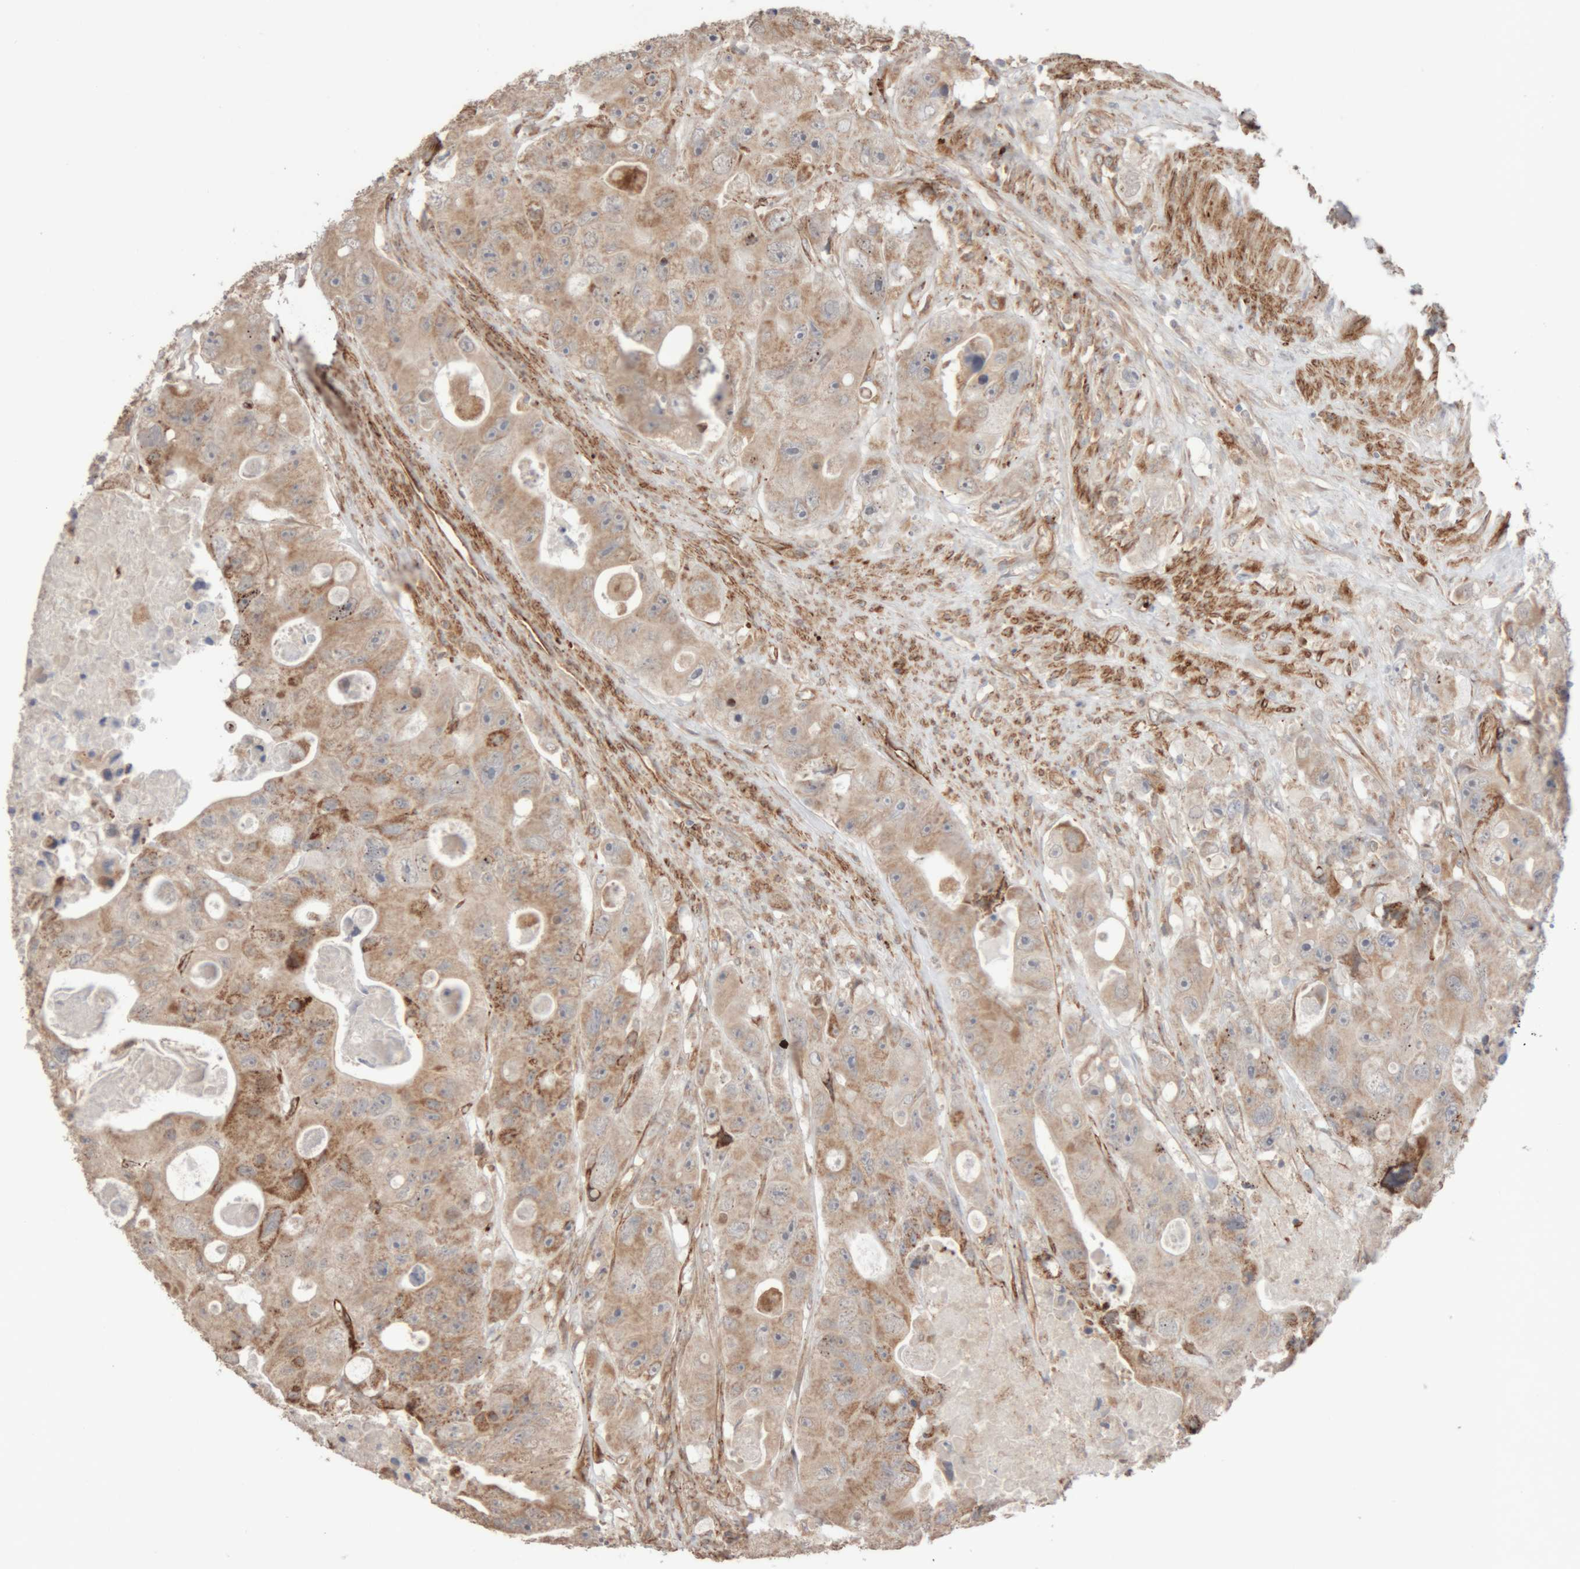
{"staining": {"intensity": "moderate", "quantity": ">75%", "location": "cytoplasmic/membranous"}, "tissue": "colorectal cancer", "cell_type": "Tumor cells", "image_type": "cancer", "snomed": [{"axis": "morphology", "description": "Adenocarcinoma, NOS"}, {"axis": "topography", "description": "Colon"}], "caption": "The photomicrograph shows immunohistochemical staining of colorectal cancer. There is moderate cytoplasmic/membranous expression is appreciated in approximately >75% of tumor cells. (brown staining indicates protein expression, while blue staining denotes nuclei).", "gene": "RAB32", "patient": {"sex": "female", "age": 46}}